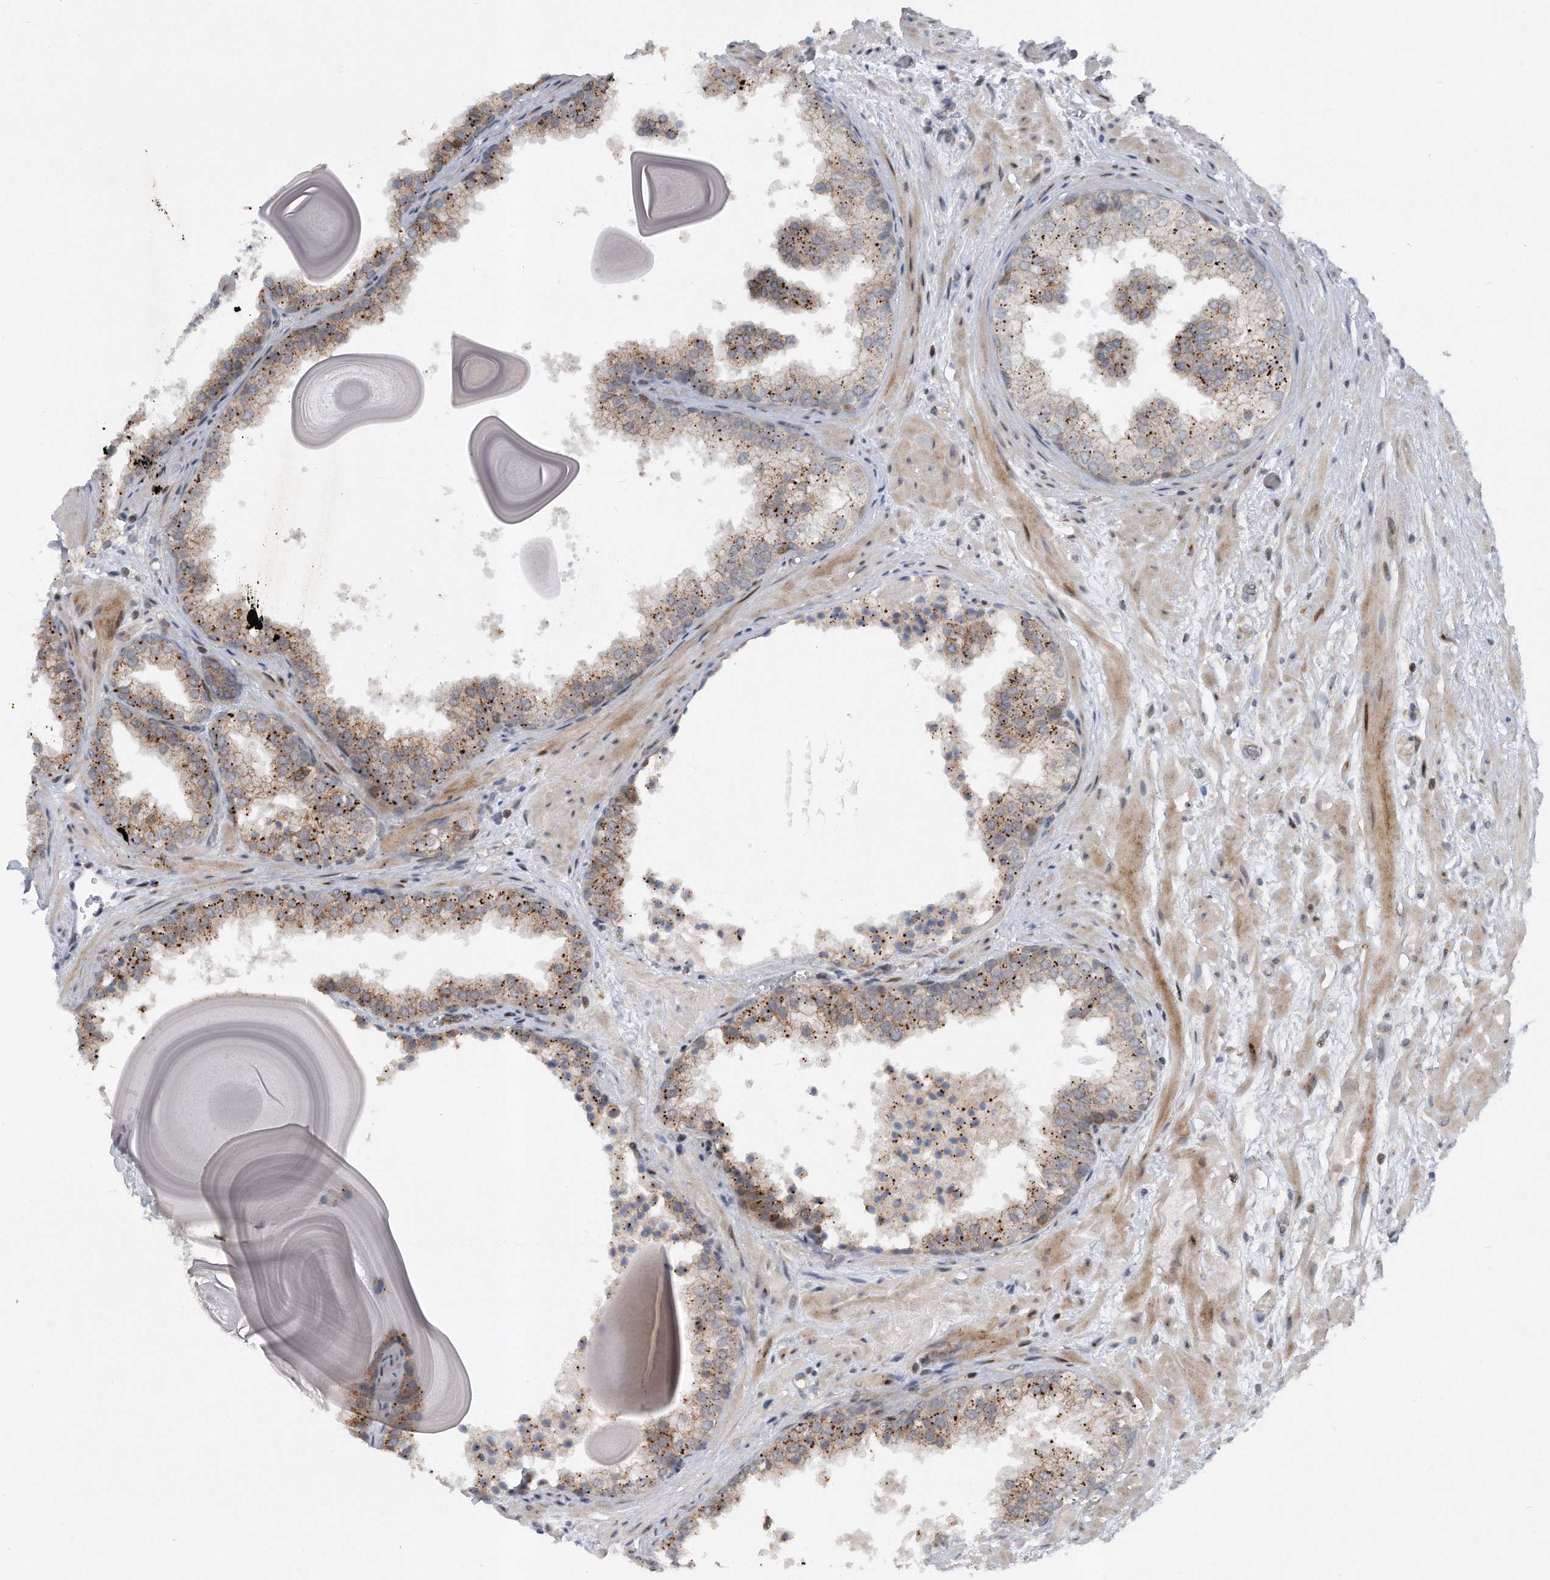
{"staining": {"intensity": "moderate", "quantity": ">75%", "location": "cytoplasmic/membranous"}, "tissue": "prostate", "cell_type": "Glandular cells", "image_type": "normal", "snomed": [{"axis": "morphology", "description": "Normal tissue, NOS"}, {"axis": "topography", "description": "Prostate"}], "caption": "IHC photomicrograph of normal prostate stained for a protein (brown), which displays medium levels of moderate cytoplasmic/membranous positivity in approximately >75% of glandular cells.", "gene": "PGBD2", "patient": {"sex": "male", "age": 48}}